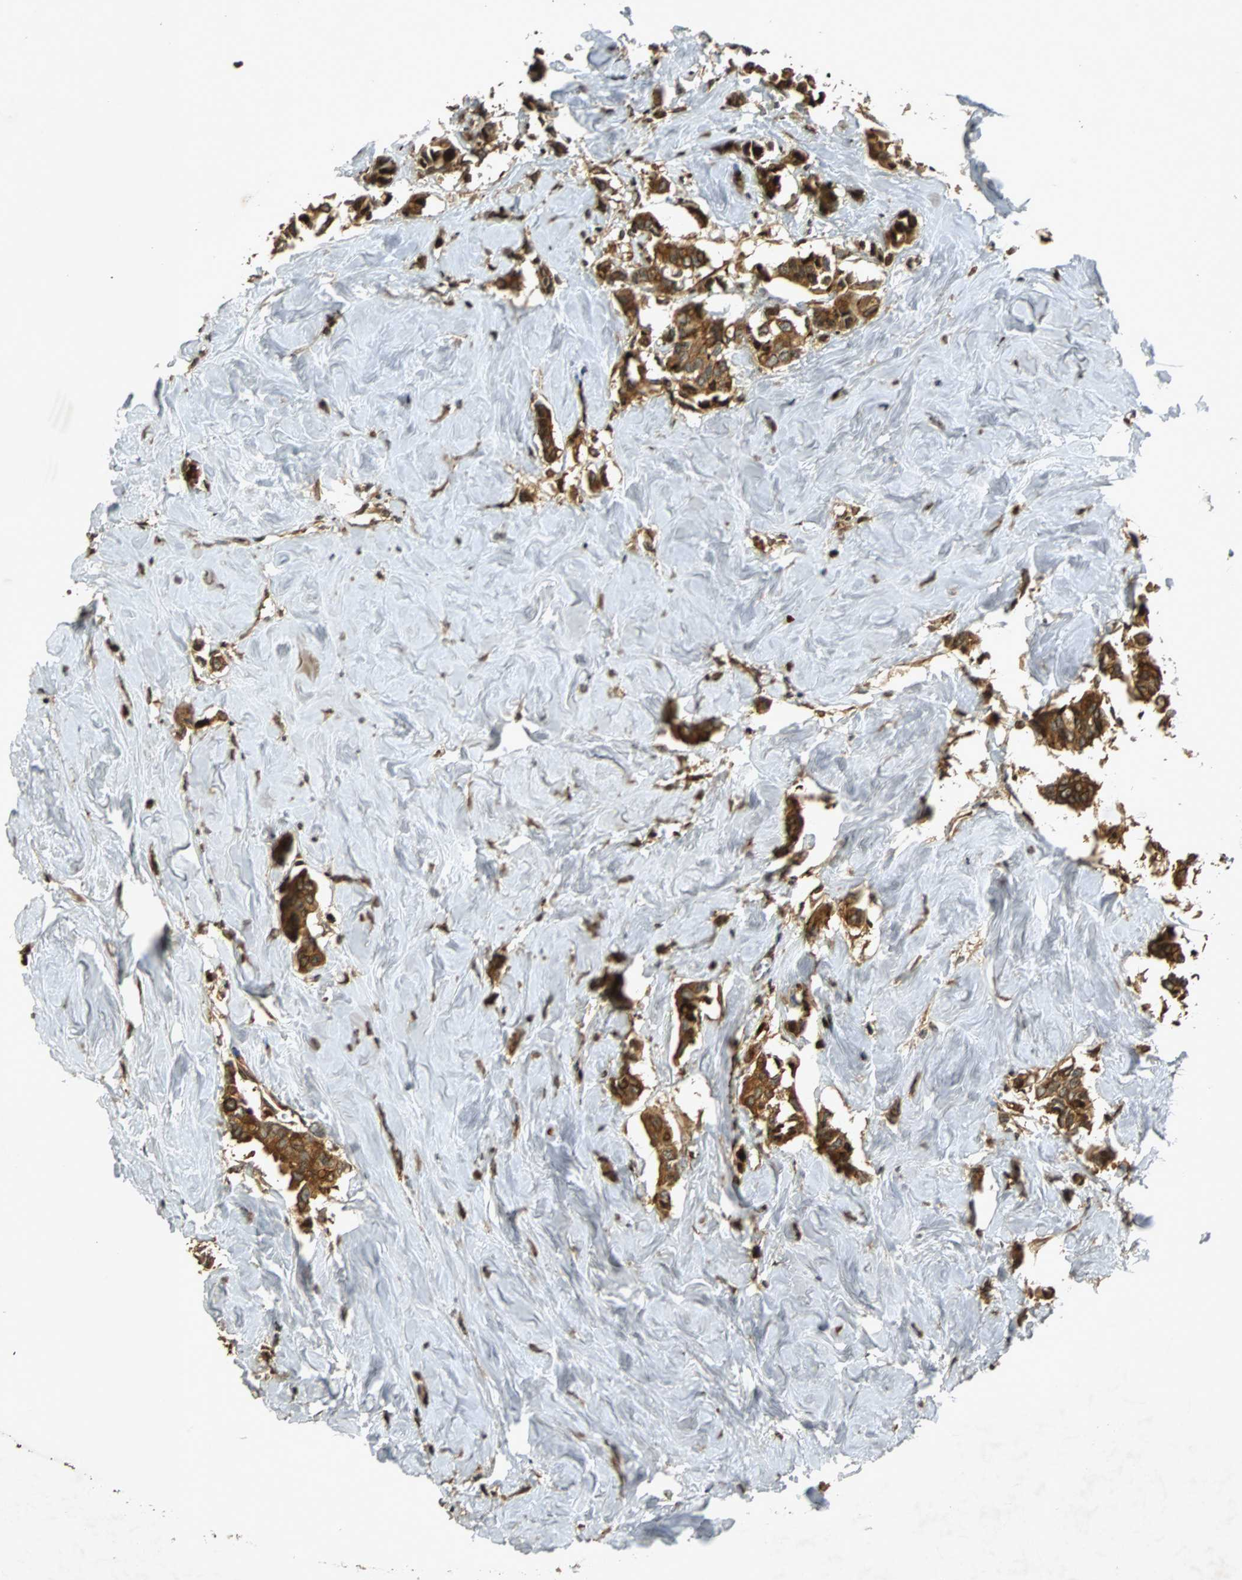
{"staining": {"intensity": "strong", "quantity": ">75%", "location": "cytoplasmic/membranous"}, "tissue": "breast cancer", "cell_type": "Tumor cells", "image_type": "cancer", "snomed": [{"axis": "morphology", "description": "Duct carcinoma"}, {"axis": "topography", "description": "Breast"}], "caption": "Breast cancer (invasive ductal carcinoma) stained with DAB immunohistochemistry exhibits high levels of strong cytoplasmic/membranous staining in about >75% of tumor cells.", "gene": "TUBA4A", "patient": {"sex": "female", "age": 84}}